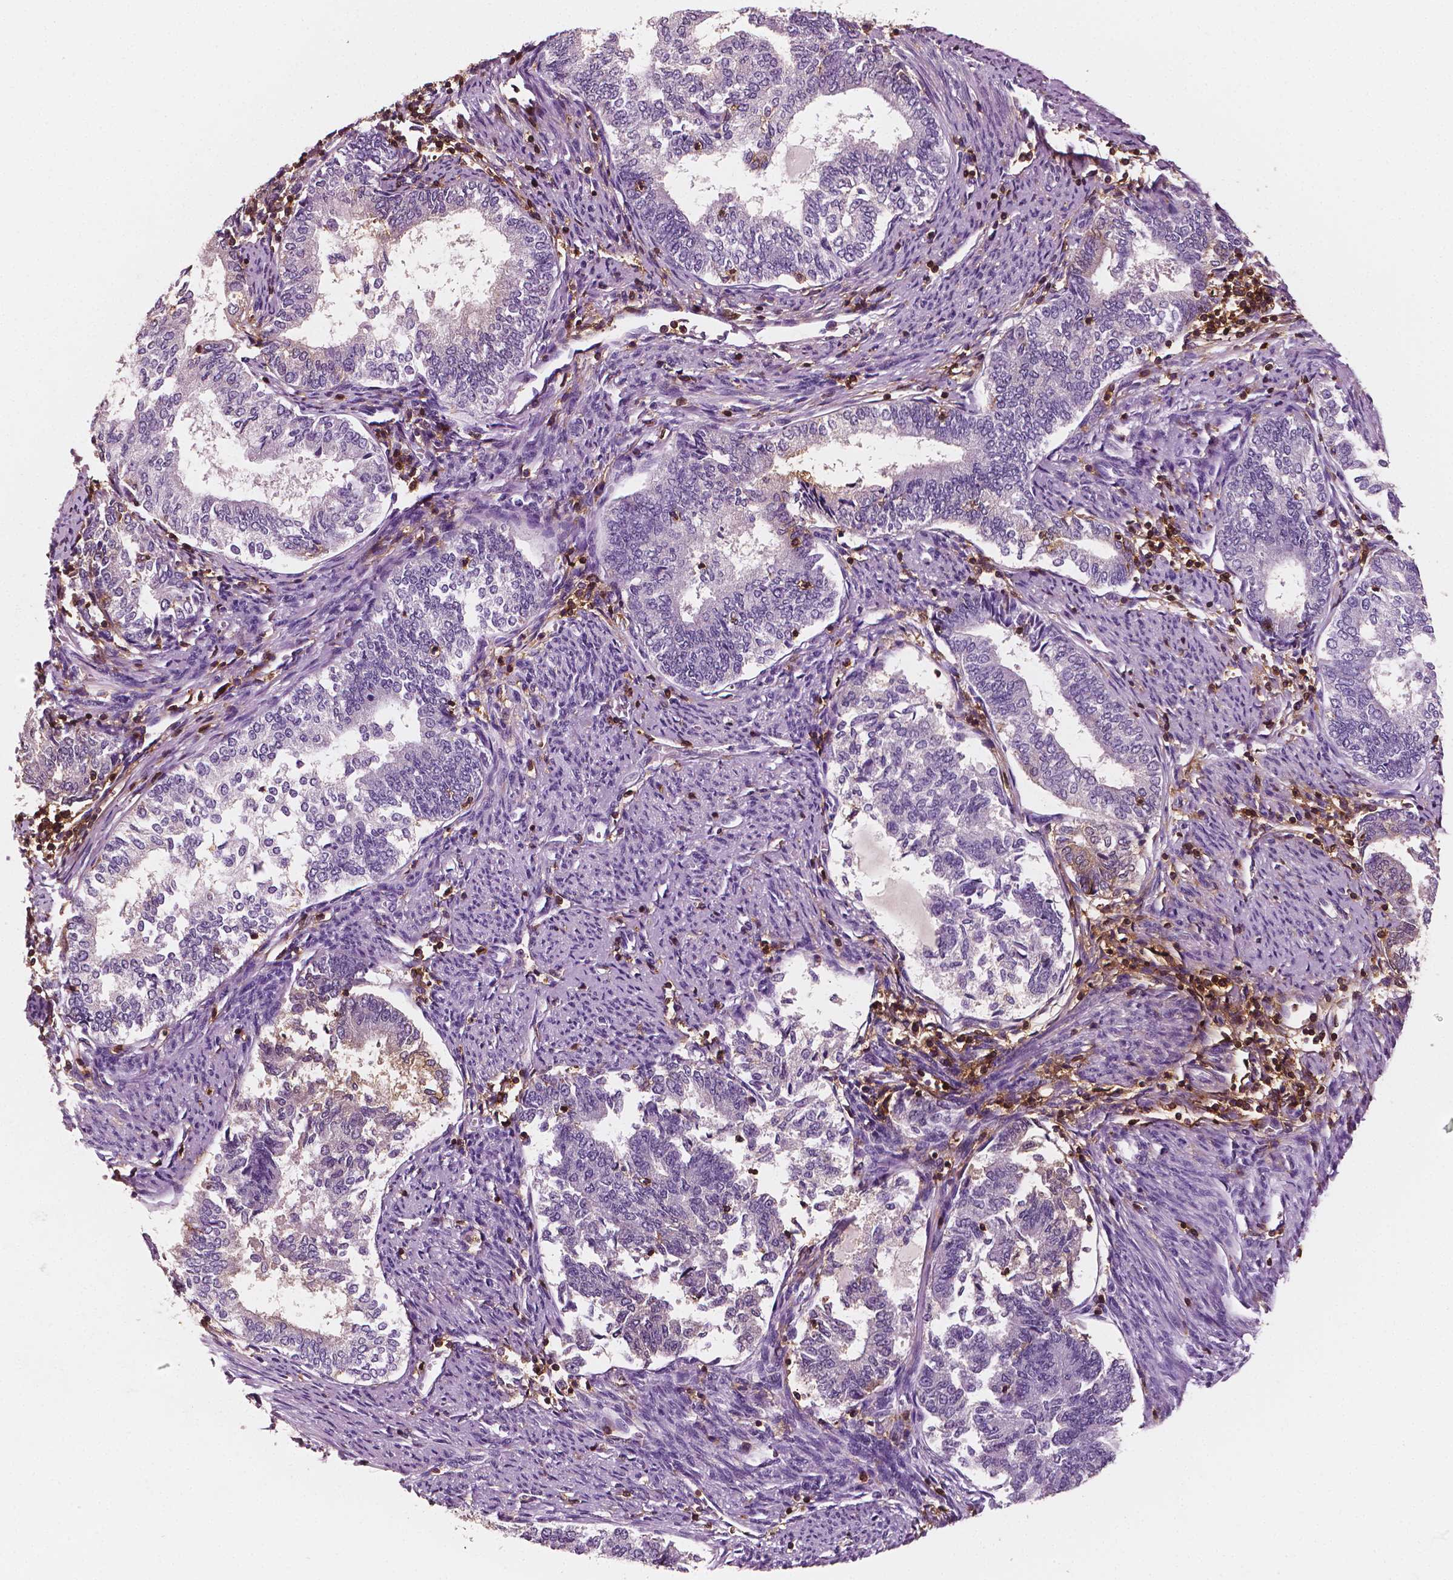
{"staining": {"intensity": "negative", "quantity": "none", "location": "none"}, "tissue": "endometrial cancer", "cell_type": "Tumor cells", "image_type": "cancer", "snomed": [{"axis": "morphology", "description": "Adenocarcinoma, NOS"}, {"axis": "topography", "description": "Endometrium"}], "caption": "This is an IHC photomicrograph of human endometrial cancer (adenocarcinoma). There is no positivity in tumor cells.", "gene": "PTPRC", "patient": {"sex": "female", "age": 65}}